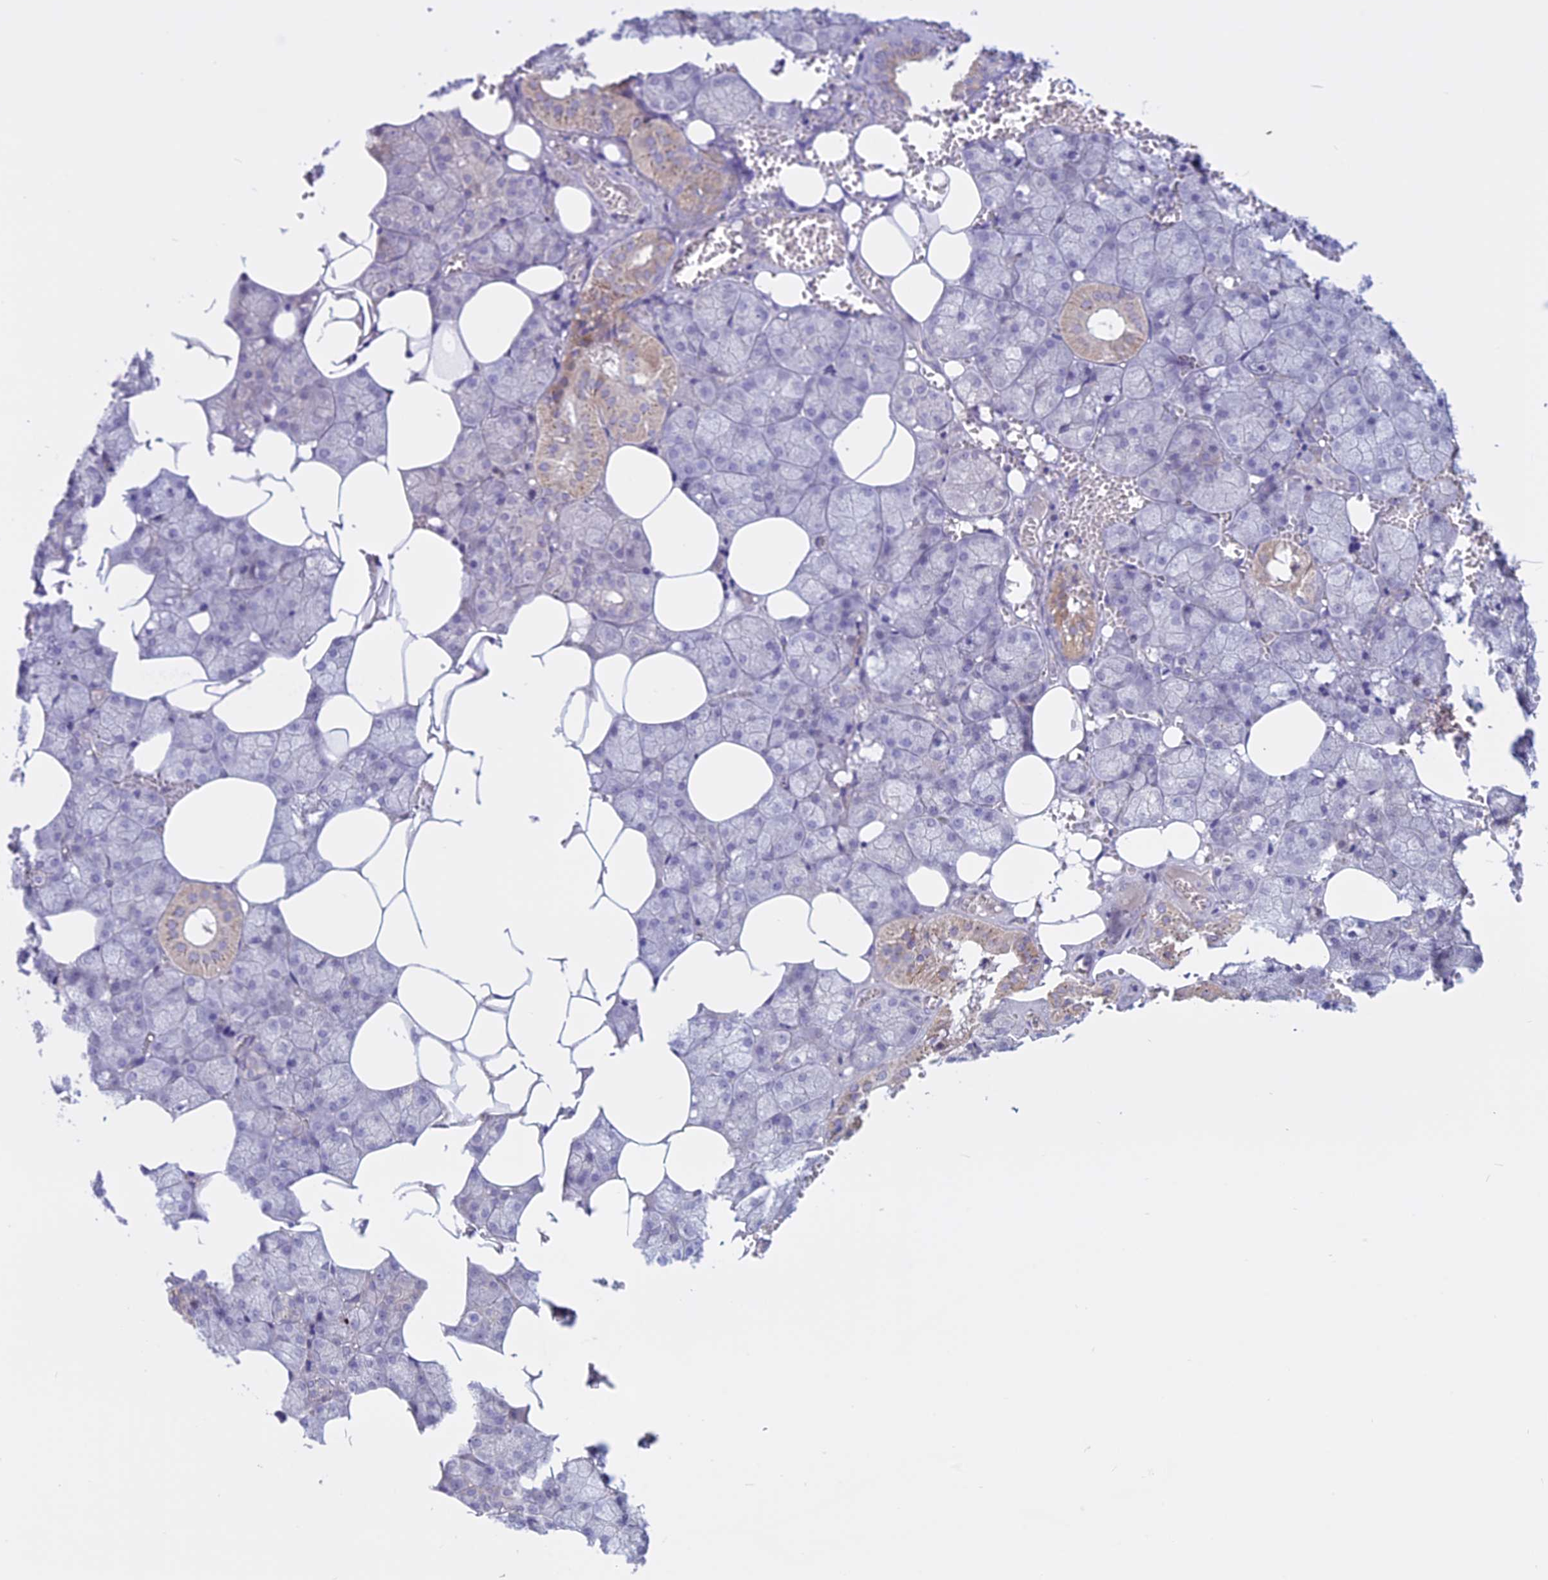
{"staining": {"intensity": "weak", "quantity": "<25%", "location": "cytoplasmic/membranous"}, "tissue": "salivary gland", "cell_type": "Glandular cells", "image_type": "normal", "snomed": [{"axis": "morphology", "description": "Normal tissue, NOS"}, {"axis": "topography", "description": "Salivary gland"}], "caption": "The immunohistochemistry (IHC) image has no significant staining in glandular cells of salivary gland. The staining was performed using DAB to visualize the protein expression in brown, while the nuclei were stained in blue with hematoxylin (Magnification: 20x).", "gene": "SPHKAP", "patient": {"sex": "male", "age": 62}}